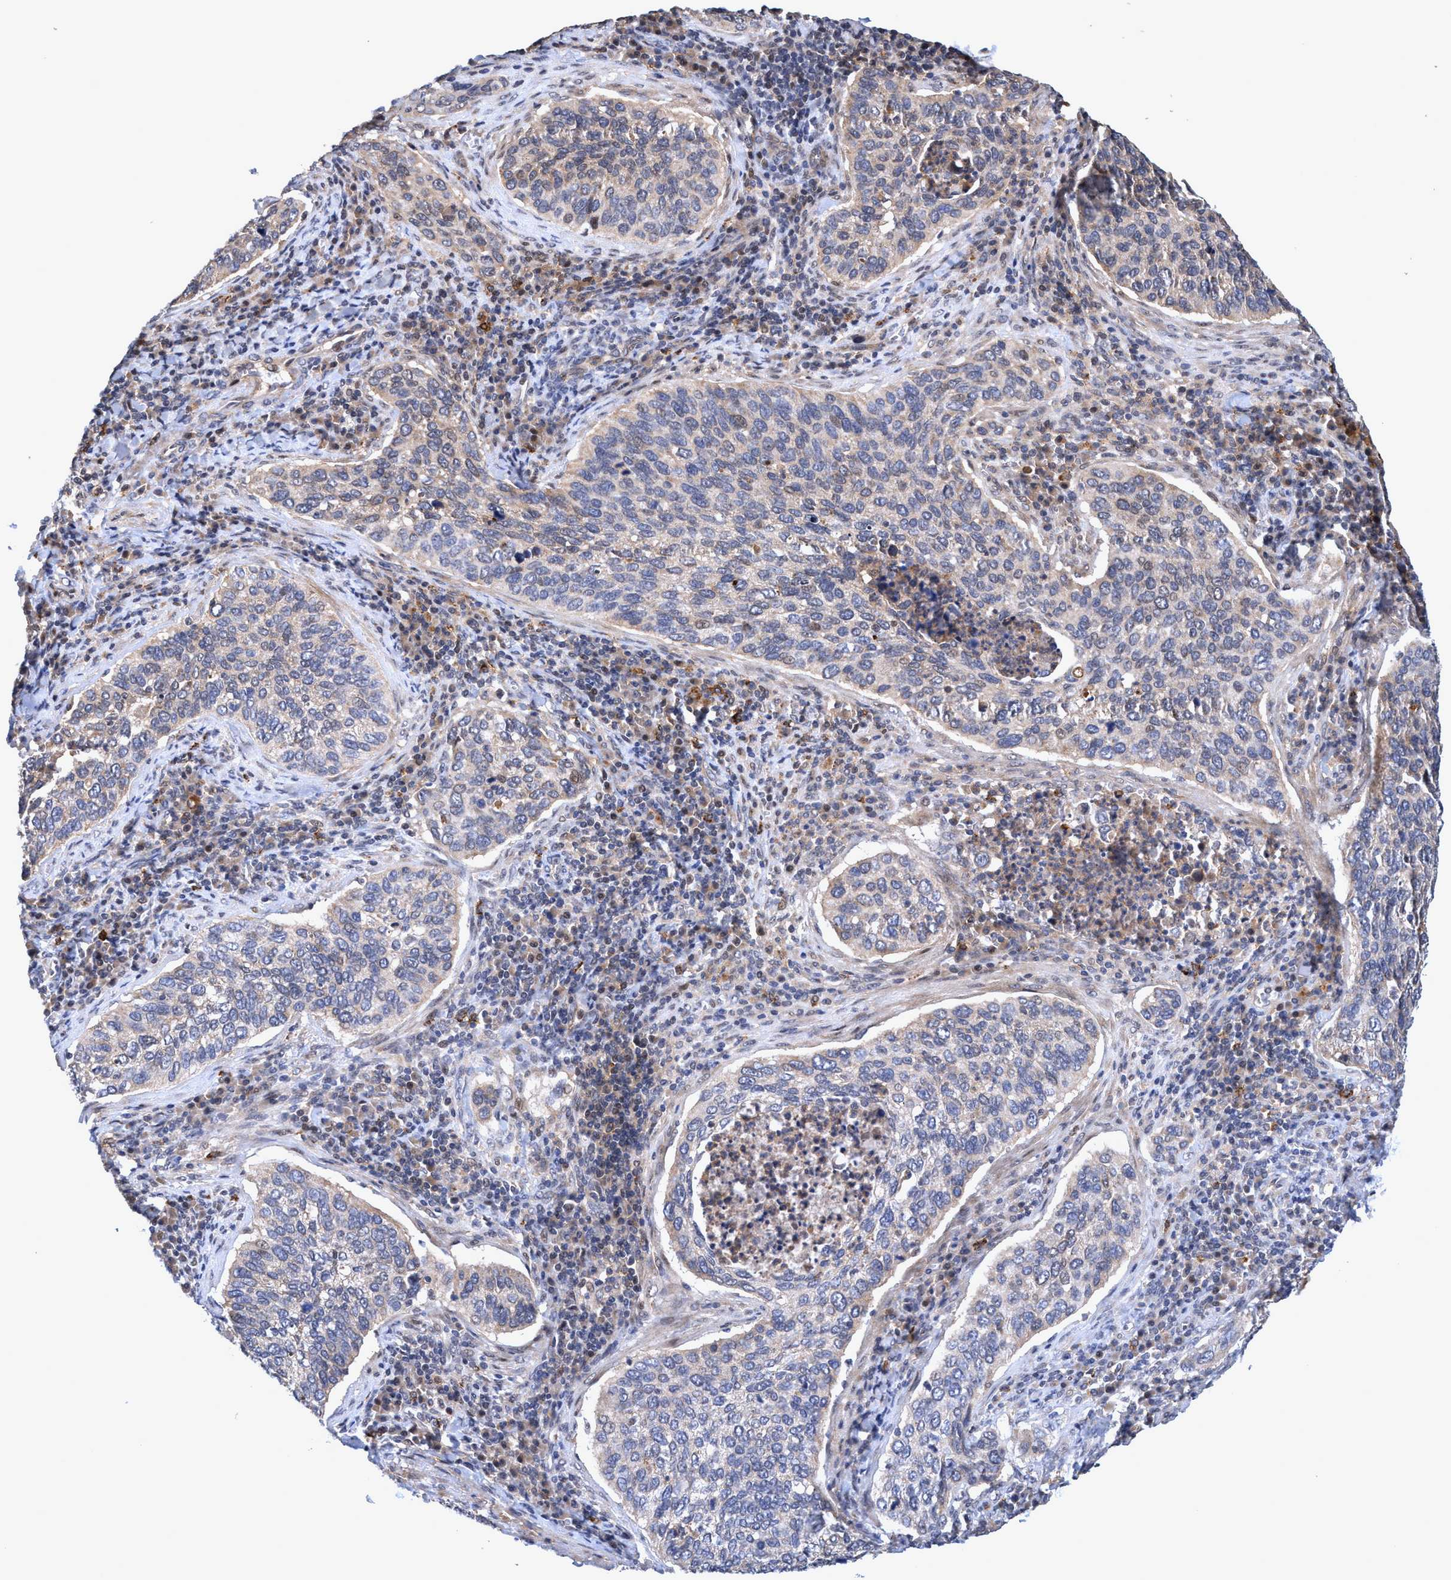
{"staining": {"intensity": "negative", "quantity": "none", "location": "none"}, "tissue": "cervical cancer", "cell_type": "Tumor cells", "image_type": "cancer", "snomed": [{"axis": "morphology", "description": "Squamous cell carcinoma, NOS"}, {"axis": "topography", "description": "Cervix"}], "caption": "A micrograph of human squamous cell carcinoma (cervical) is negative for staining in tumor cells. The staining was performed using DAB to visualize the protein expression in brown, while the nuclei were stained in blue with hematoxylin (Magnification: 20x).", "gene": "ZNF677", "patient": {"sex": "female", "age": 53}}